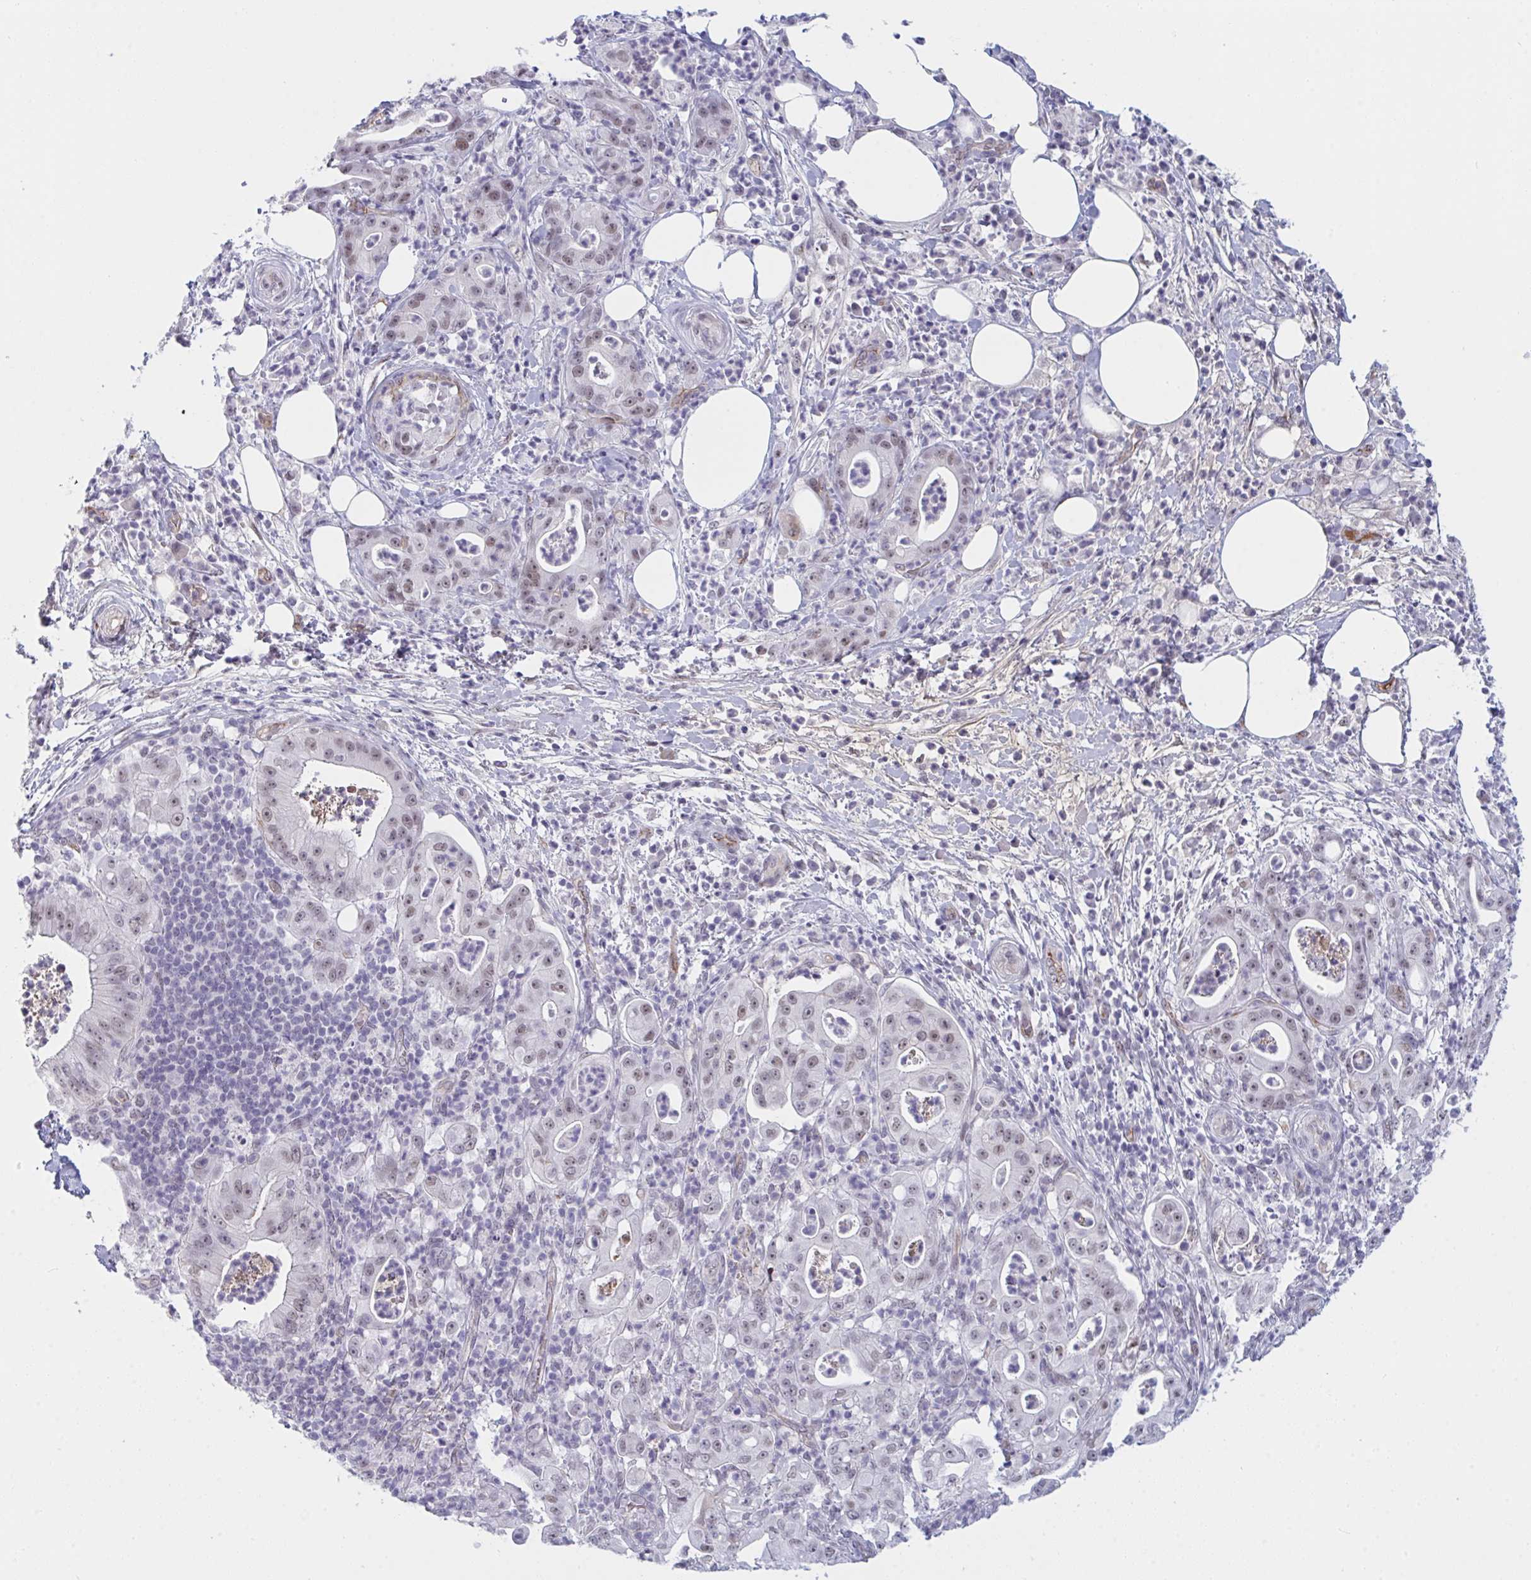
{"staining": {"intensity": "weak", "quantity": ">75%", "location": "nuclear"}, "tissue": "pancreatic cancer", "cell_type": "Tumor cells", "image_type": "cancer", "snomed": [{"axis": "morphology", "description": "Adenocarcinoma, NOS"}, {"axis": "topography", "description": "Pancreas"}], "caption": "Weak nuclear protein positivity is appreciated in approximately >75% of tumor cells in pancreatic cancer.", "gene": "DSCAML1", "patient": {"sex": "male", "age": 71}}